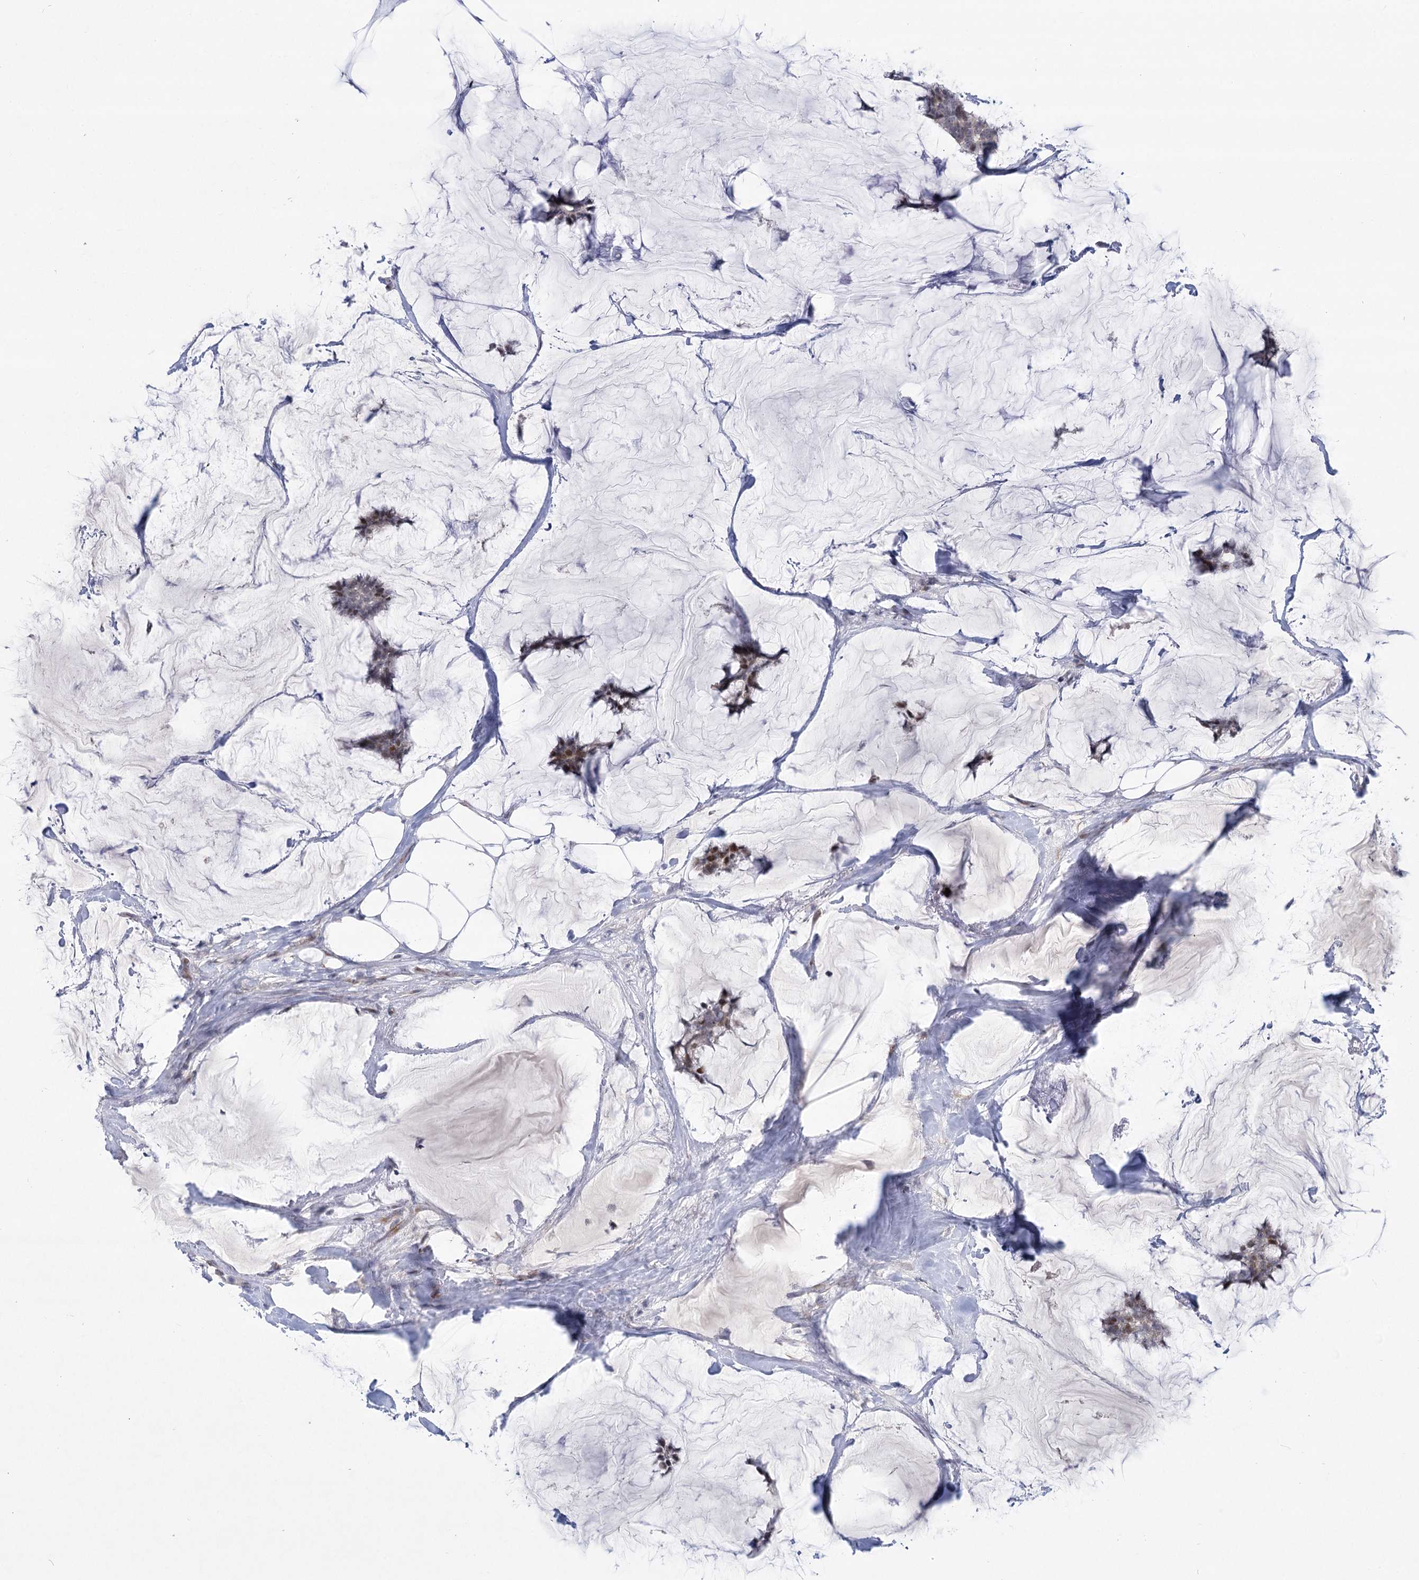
{"staining": {"intensity": "weak", "quantity": "<25%", "location": "nuclear"}, "tissue": "breast cancer", "cell_type": "Tumor cells", "image_type": "cancer", "snomed": [{"axis": "morphology", "description": "Duct carcinoma"}, {"axis": "topography", "description": "Breast"}], "caption": "Breast invasive ductal carcinoma was stained to show a protein in brown. There is no significant positivity in tumor cells.", "gene": "NSMCE4A", "patient": {"sex": "female", "age": 93}}